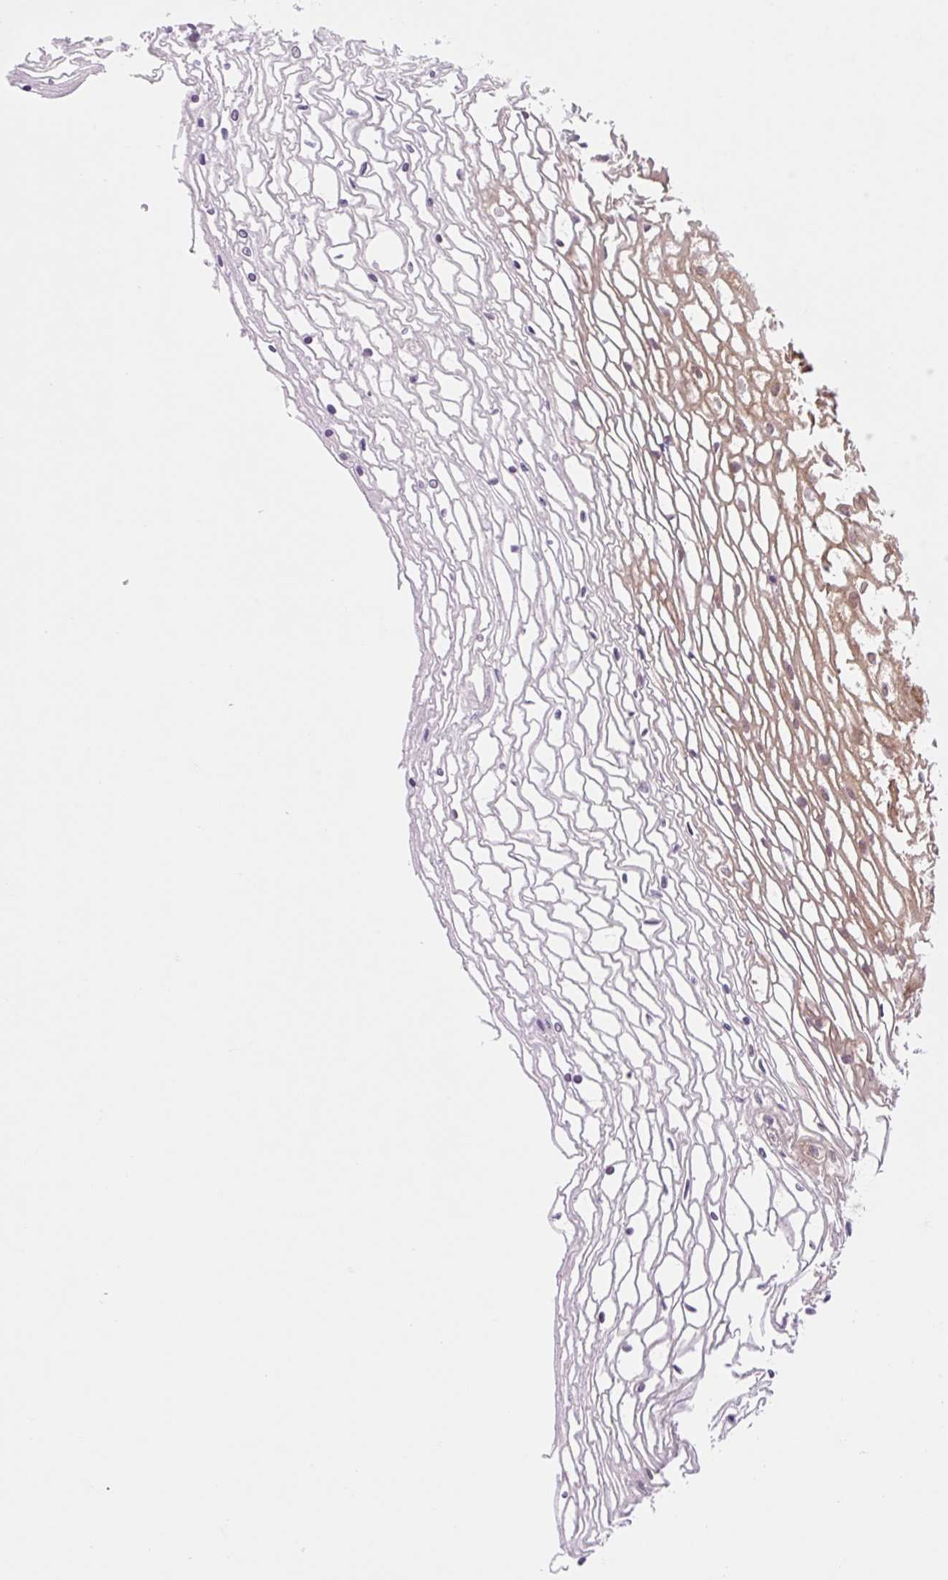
{"staining": {"intensity": "moderate", "quantity": ">75%", "location": "cytoplasmic/membranous"}, "tissue": "cervix", "cell_type": "Glandular cells", "image_type": "normal", "snomed": [{"axis": "morphology", "description": "Normal tissue, NOS"}, {"axis": "topography", "description": "Cervix"}], "caption": "Moderate cytoplasmic/membranous protein positivity is identified in about >75% of glandular cells in cervix. (DAB = brown stain, brightfield microscopy at high magnification).", "gene": "VPS4A", "patient": {"sex": "female", "age": 36}}